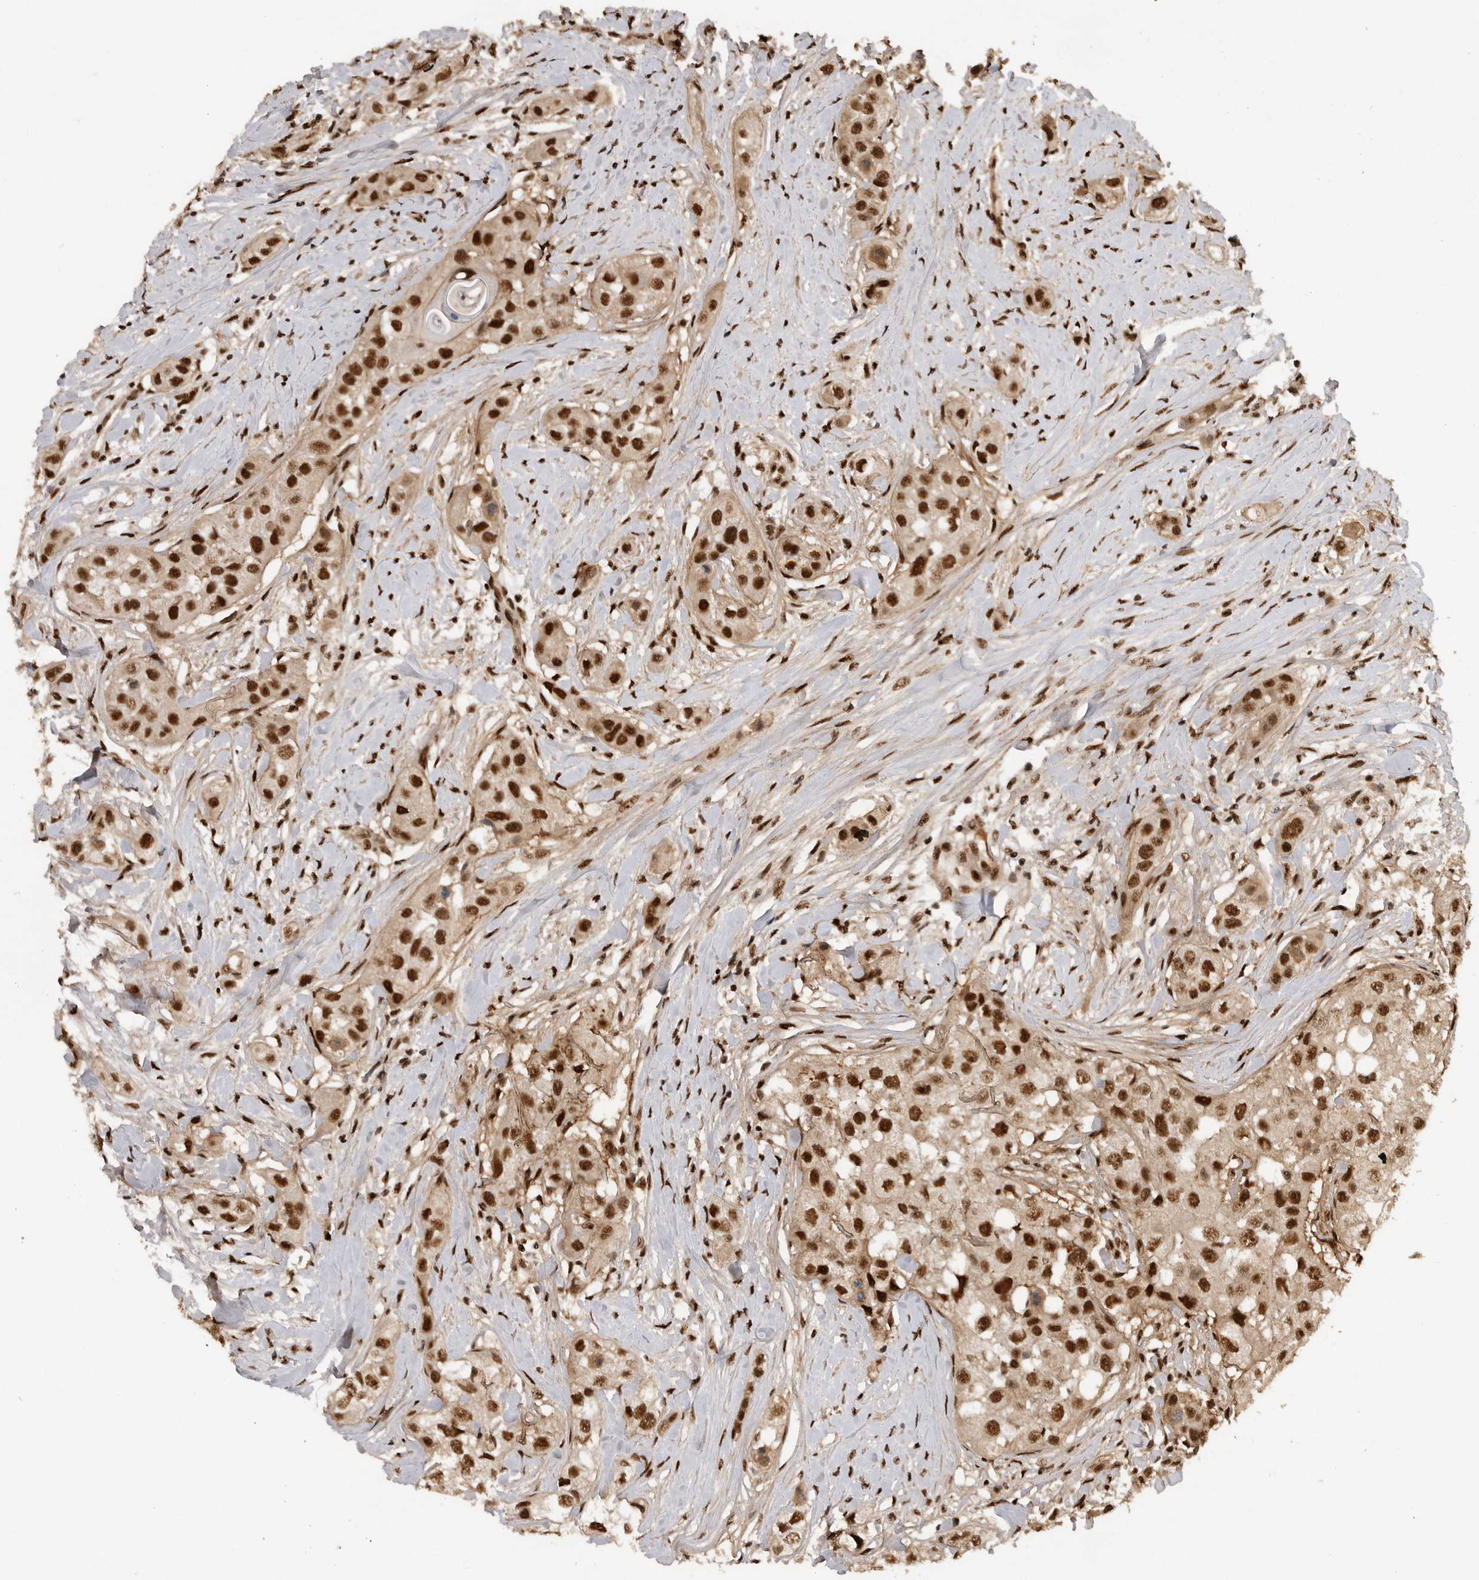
{"staining": {"intensity": "strong", "quantity": ">75%", "location": "nuclear"}, "tissue": "head and neck cancer", "cell_type": "Tumor cells", "image_type": "cancer", "snomed": [{"axis": "morphology", "description": "Normal tissue, NOS"}, {"axis": "morphology", "description": "Squamous cell carcinoma, NOS"}, {"axis": "topography", "description": "Skeletal muscle"}, {"axis": "topography", "description": "Head-Neck"}], "caption": "IHC micrograph of neoplastic tissue: head and neck cancer stained using immunohistochemistry reveals high levels of strong protein expression localized specifically in the nuclear of tumor cells, appearing as a nuclear brown color.", "gene": "PPP1R8", "patient": {"sex": "male", "age": 51}}